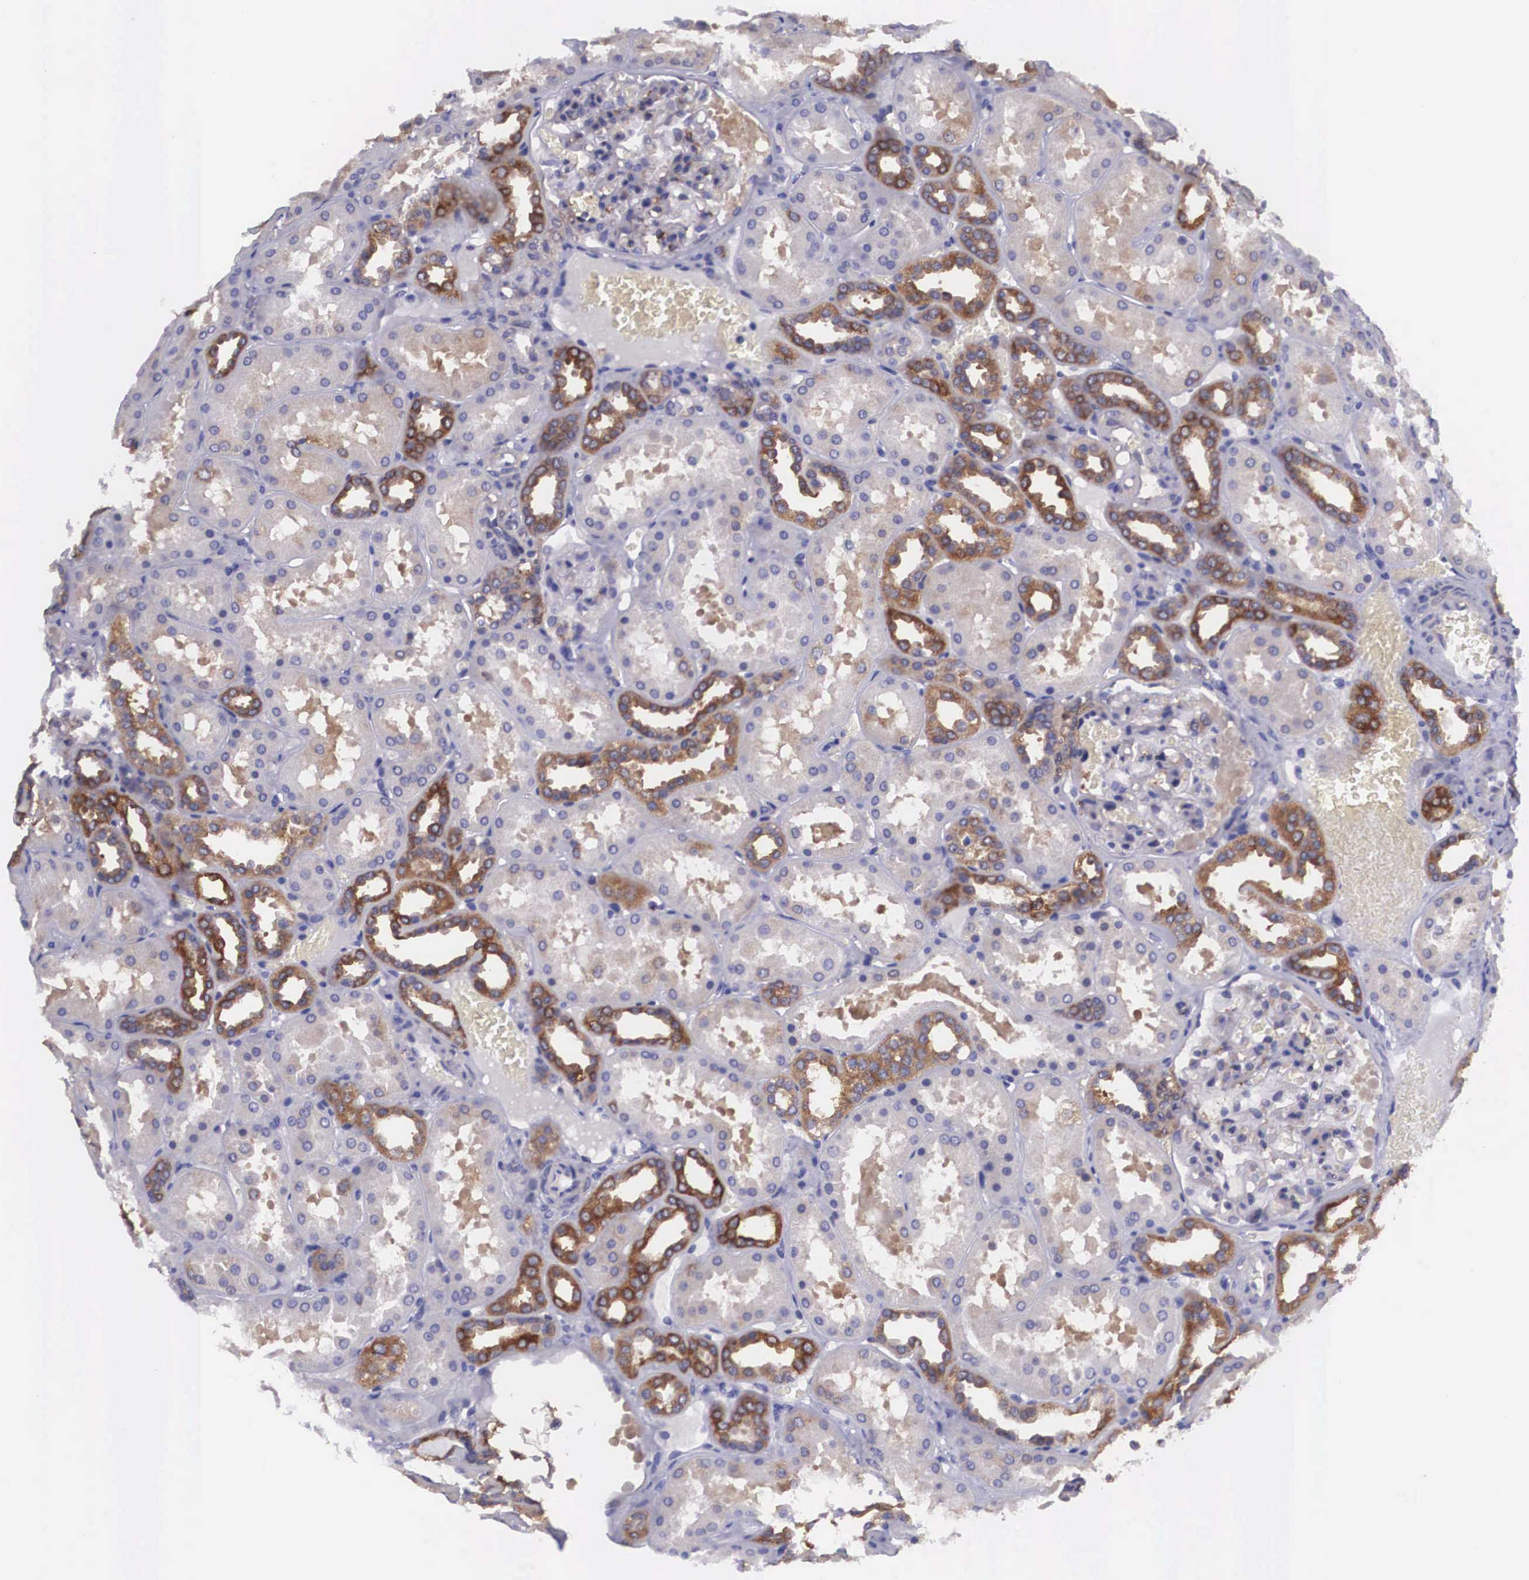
{"staining": {"intensity": "weak", "quantity": "<25%", "location": "cytoplasmic/membranous"}, "tissue": "kidney", "cell_type": "Cells in glomeruli", "image_type": "normal", "snomed": [{"axis": "morphology", "description": "Normal tissue, NOS"}, {"axis": "topography", "description": "Kidney"}], "caption": "Image shows no significant protein positivity in cells in glomeruli of benign kidney. (Brightfield microscopy of DAB (3,3'-diaminobenzidine) immunohistochemistry (IHC) at high magnification).", "gene": "BCAR1", "patient": {"sex": "female", "age": 52}}